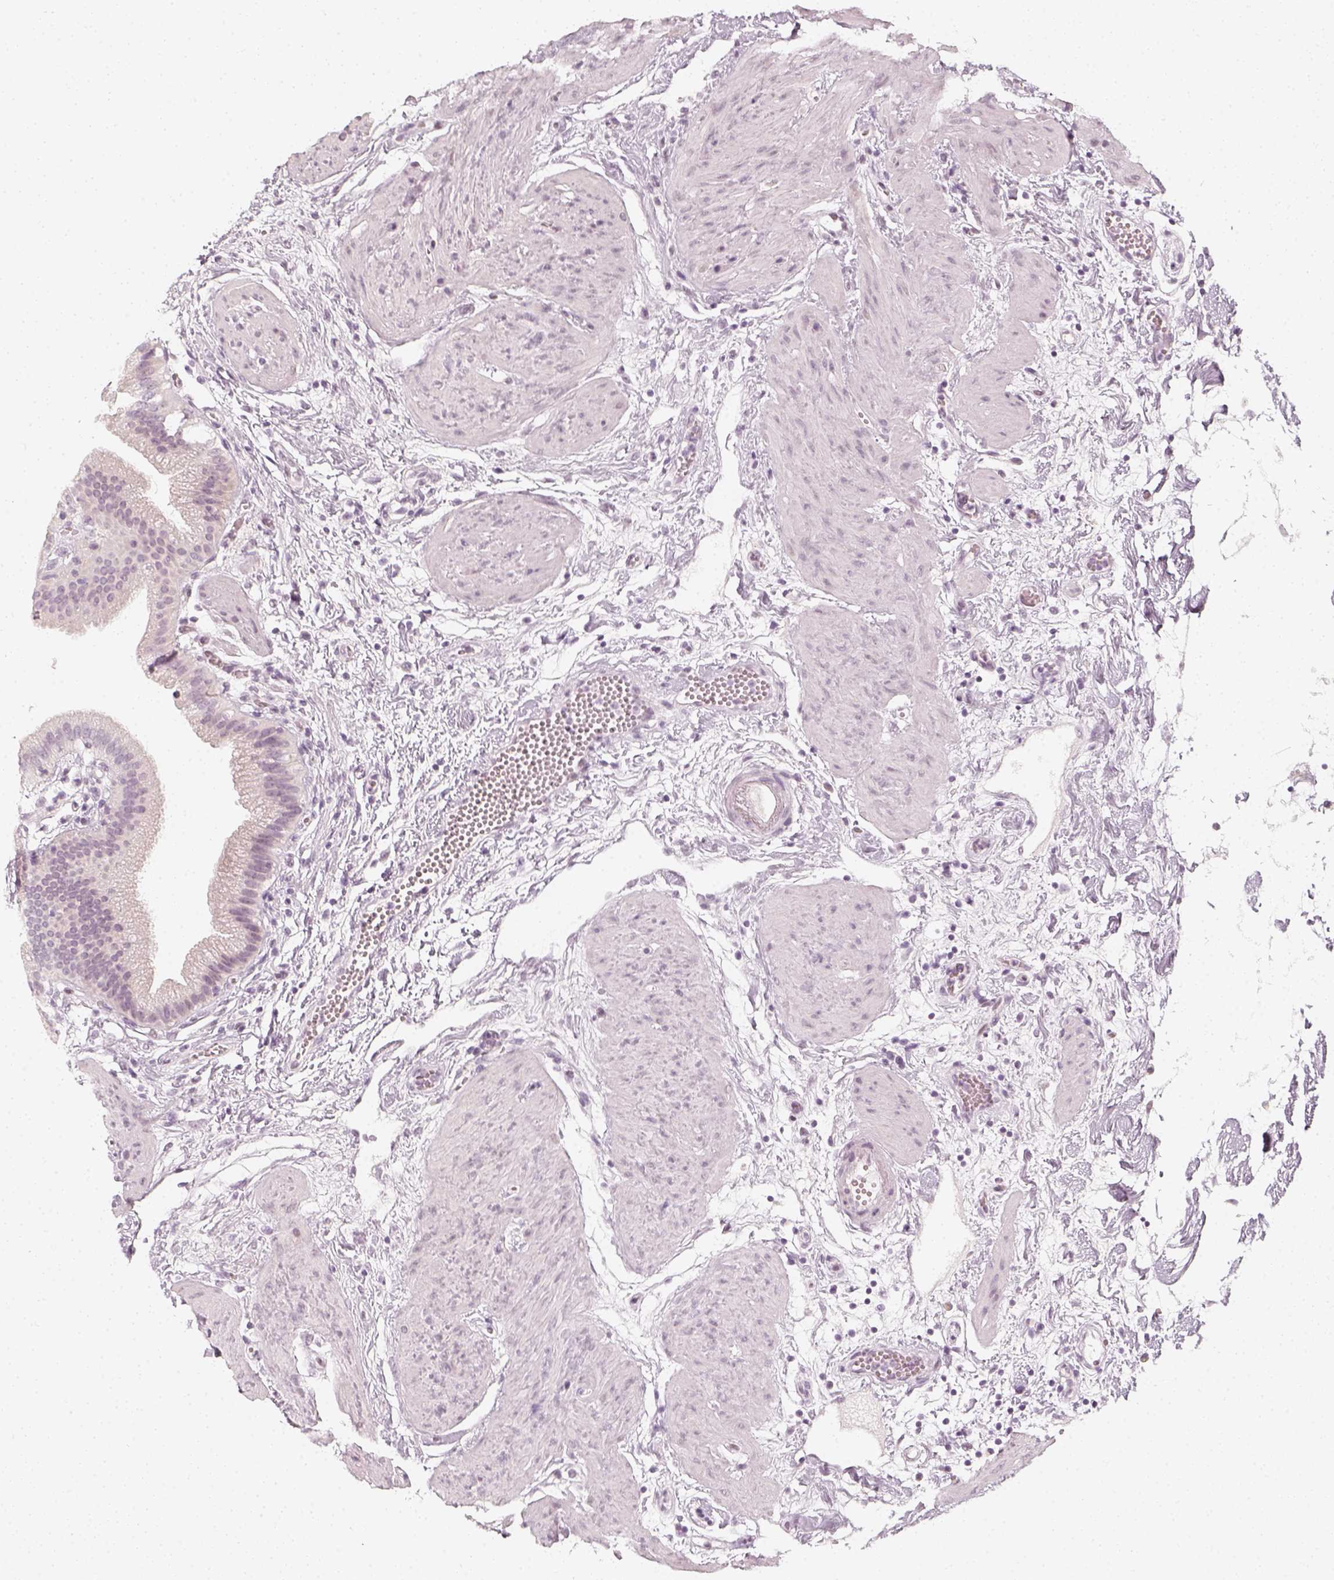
{"staining": {"intensity": "negative", "quantity": "none", "location": "none"}, "tissue": "gallbladder", "cell_type": "Glandular cells", "image_type": "normal", "snomed": [{"axis": "morphology", "description": "Normal tissue, NOS"}, {"axis": "topography", "description": "Gallbladder"}], "caption": "Glandular cells show no significant positivity in normal gallbladder.", "gene": "KRTAP2", "patient": {"sex": "female", "age": 65}}